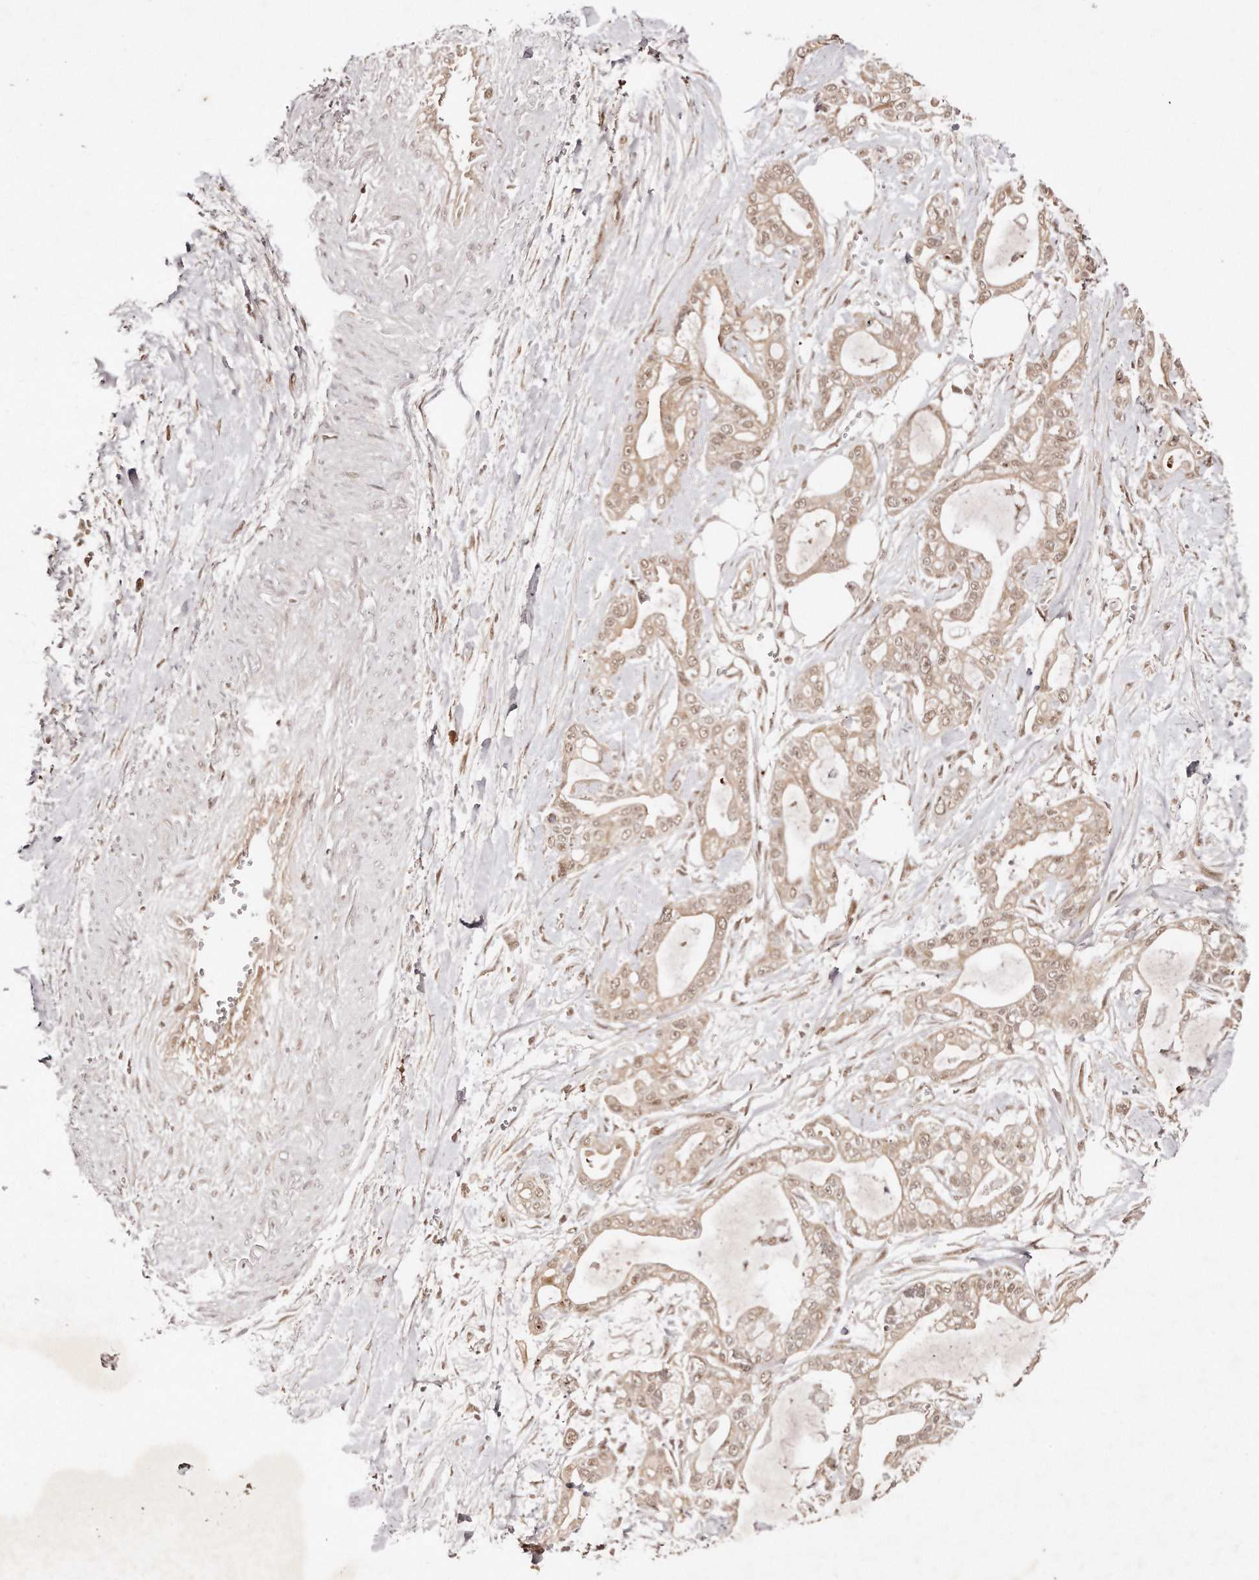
{"staining": {"intensity": "weak", "quantity": ">75%", "location": "cytoplasmic/membranous,nuclear"}, "tissue": "pancreatic cancer", "cell_type": "Tumor cells", "image_type": "cancer", "snomed": [{"axis": "morphology", "description": "Adenocarcinoma, NOS"}, {"axis": "topography", "description": "Pancreas"}], "caption": "Immunohistochemistry photomicrograph of human pancreatic adenocarcinoma stained for a protein (brown), which demonstrates low levels of weak cytoplasmic/membranous and nuclear staining in approximately >75% of tumor cells.", "gene": "SOX4", "patient": {"sex": "male", "age": 68}}